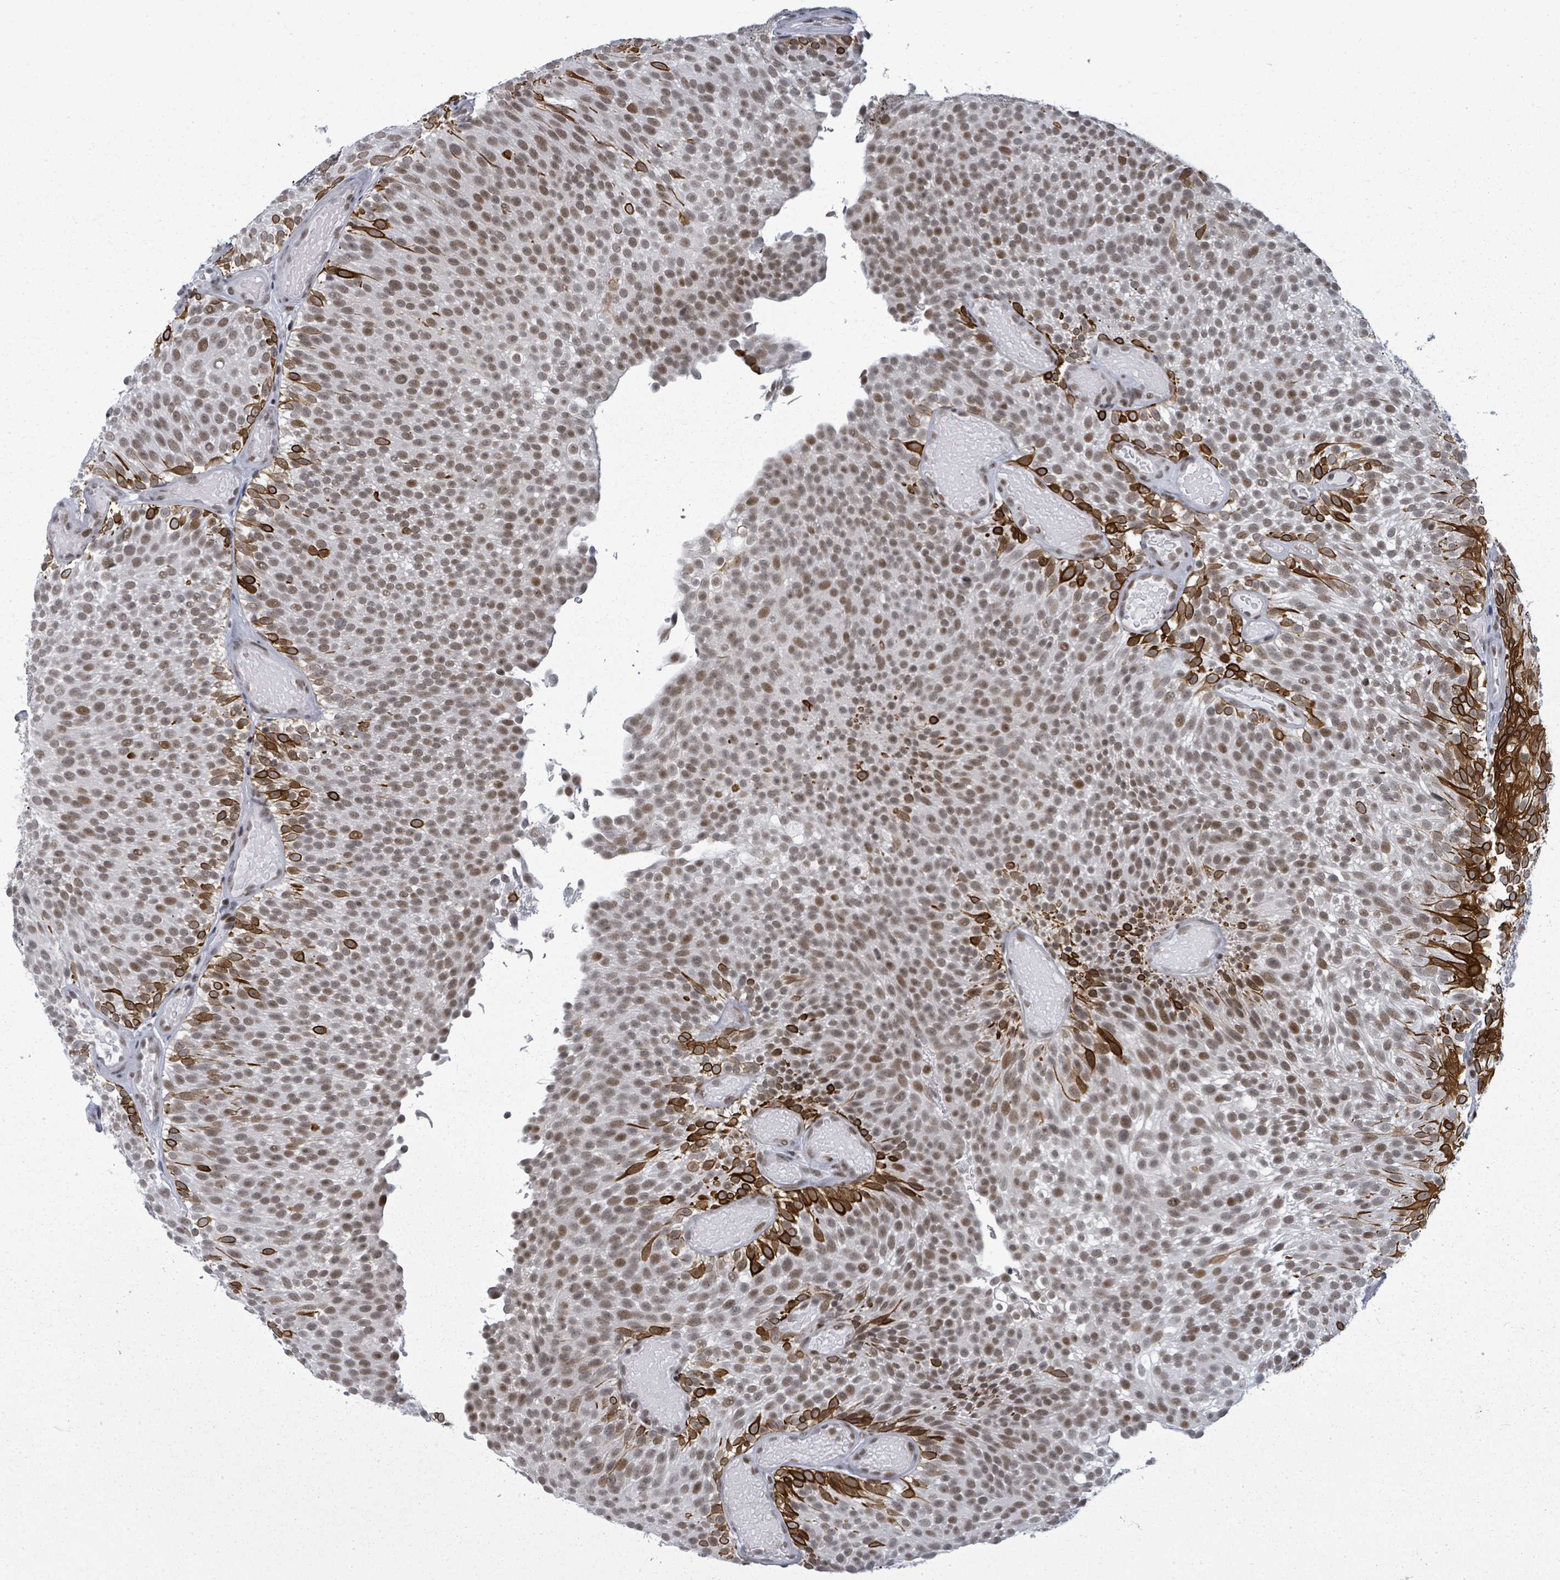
{"staining": {"intensity": "strong", "quantity": "25%-75%", "location": "cytoplasmic/membranous,nuclear"}, "tissue": "urothelial cancer", "cell_type": "Tumor cells", "image_type": "cancer", "snomed": [{"axis": "morphology", "description": "Urothelial carcinoma, Low grade"}, {"axis": "topography", "description": "Urinary bladder"}], "caption": "There is high levels of strong cytoplasmic/membranous and nuclear staining in tumor cells of urothelial carcinoma (low-grade), as demonstrated by immunohistochemical staining (brown color).", "gene": "ERCC5", "patient": {"sex": "male", "age": 78}}